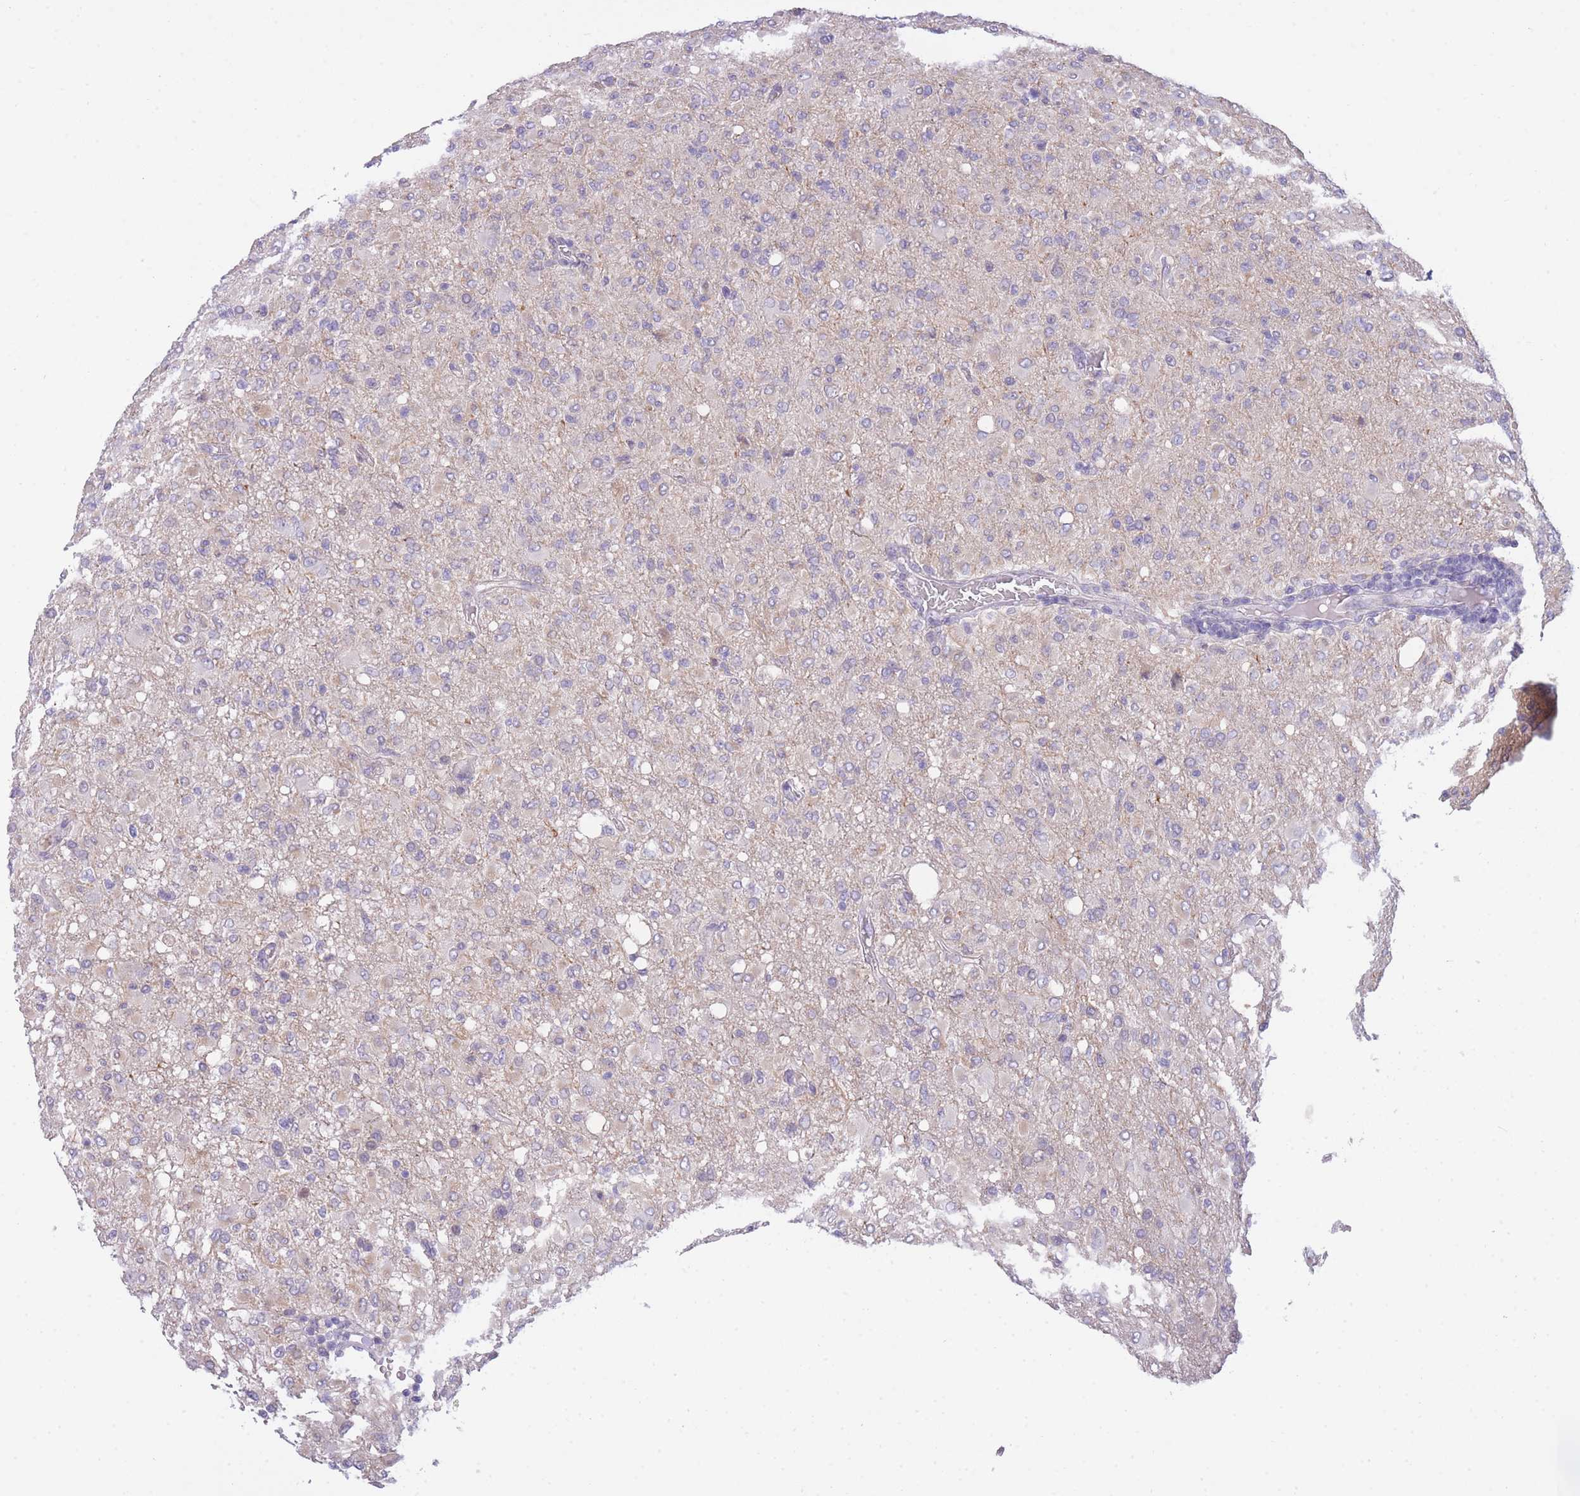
{"staining": {"intensity": "negative", "quantity": "none", "location": "none"}, "tissue": "glioma", "cell_type": "Tumor cells", "image_type": "cancer", "snomed": [{"axis": "morphology", "description": "Glioma, malignant, High grade"}, {"axis": "topography", "description": "Brain"}], "caption": "The IHC histopathology image has no significant positivity in tumor cells of malignant glioma (high-grade) tissue.", "gene": "PRR23B", "patient": {"sex": "female", "age": 57}}